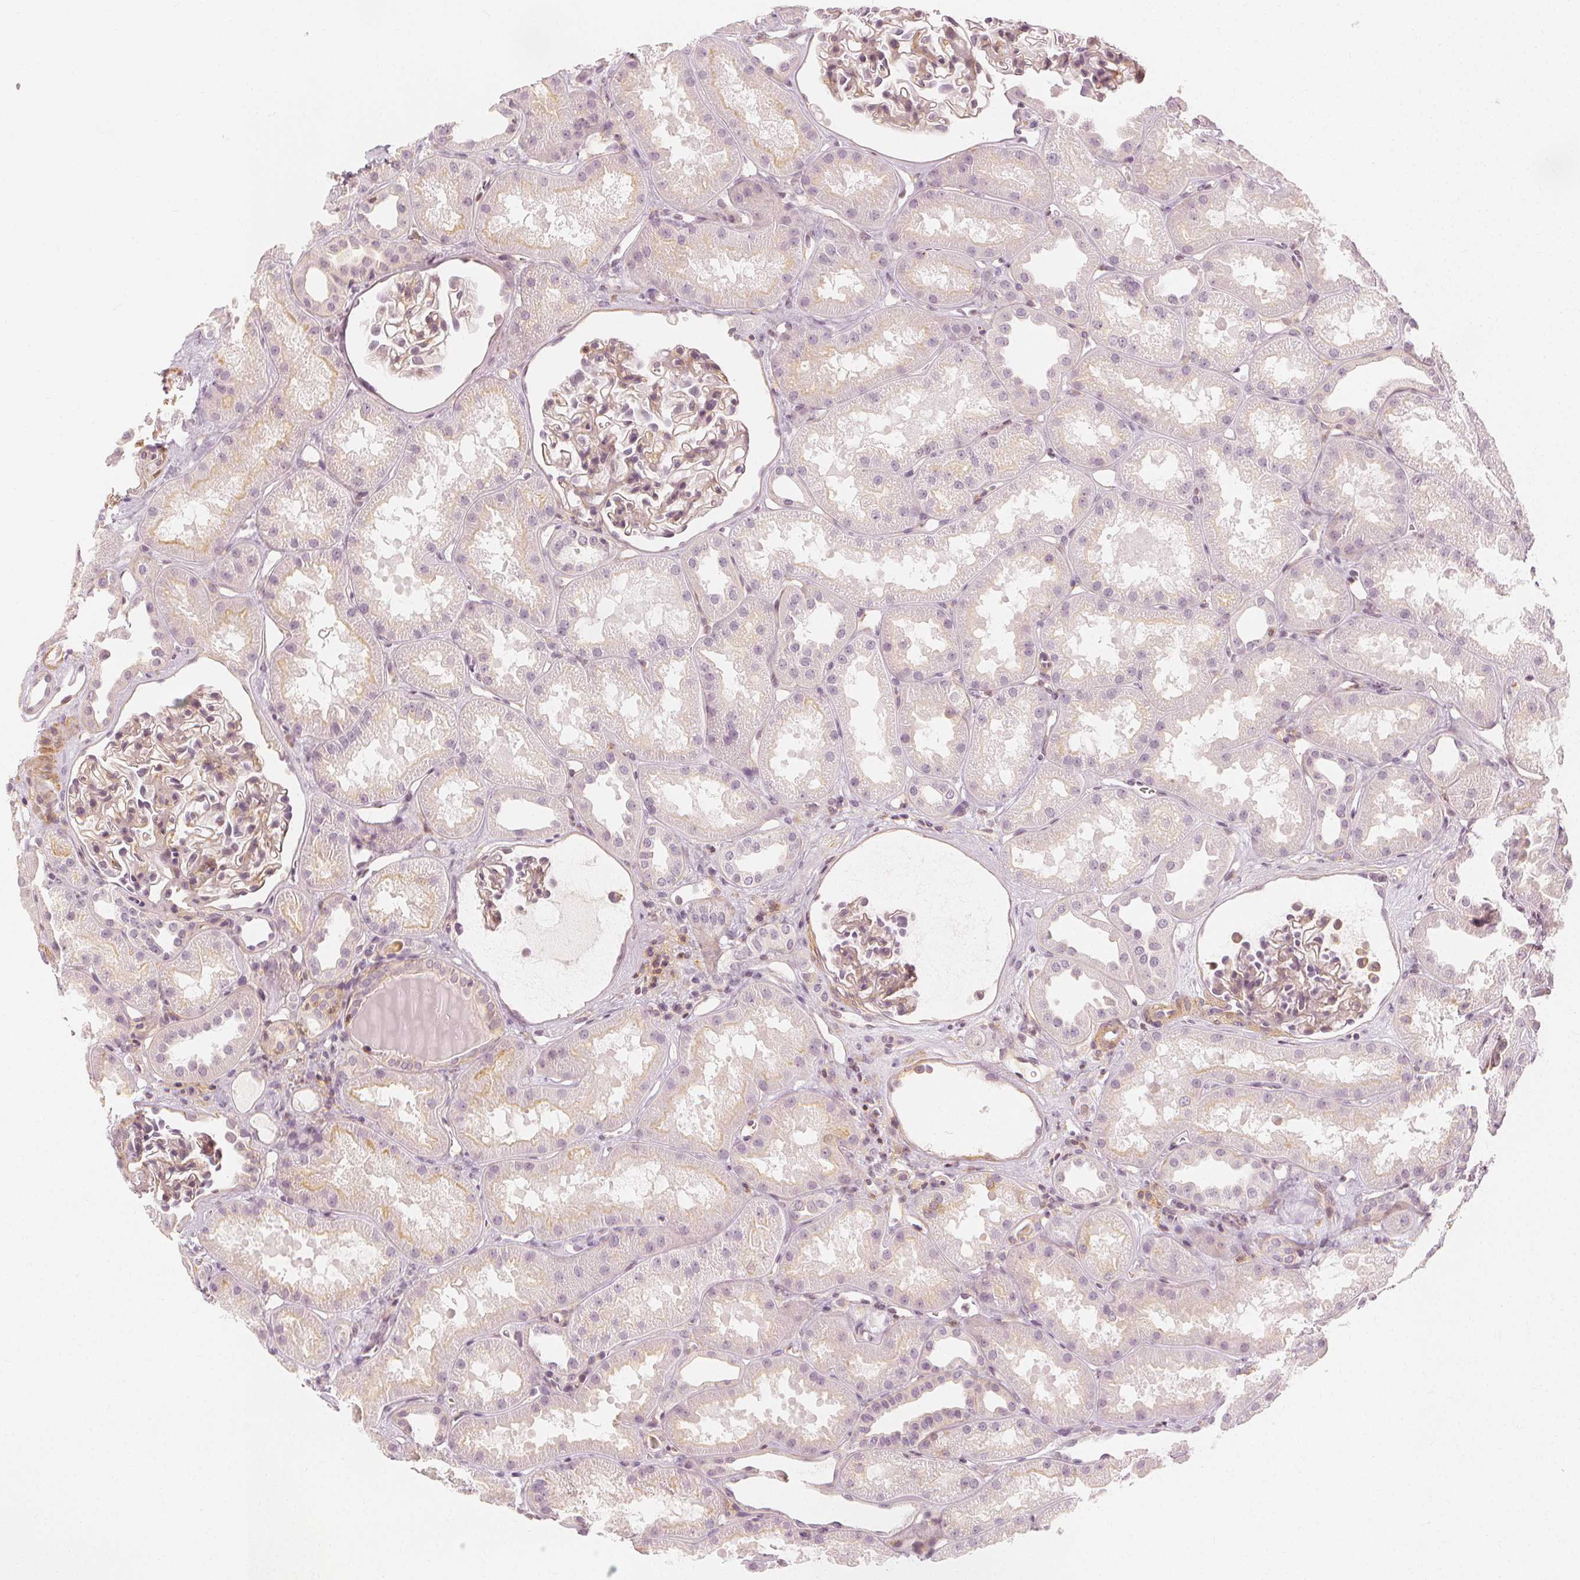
{"staining": {"intensity": "weak", "quantity": "<25%", "location": "cytoplasmic/membranous"}, "tissue": "kidney", "cell_type": "Cells in glomeruli", "image_type": "normal", "snomed": [{"axis": "morphology", "description": "Normal tissue, NOS"}, {"axis": "topography", "description": "Kidney"}], "caption": "The micrograph shows no staining of cells in glomeruli in normal kidney.", "gene": "ARHGAP26", "patient": {"sex": "male", "age": 61}}